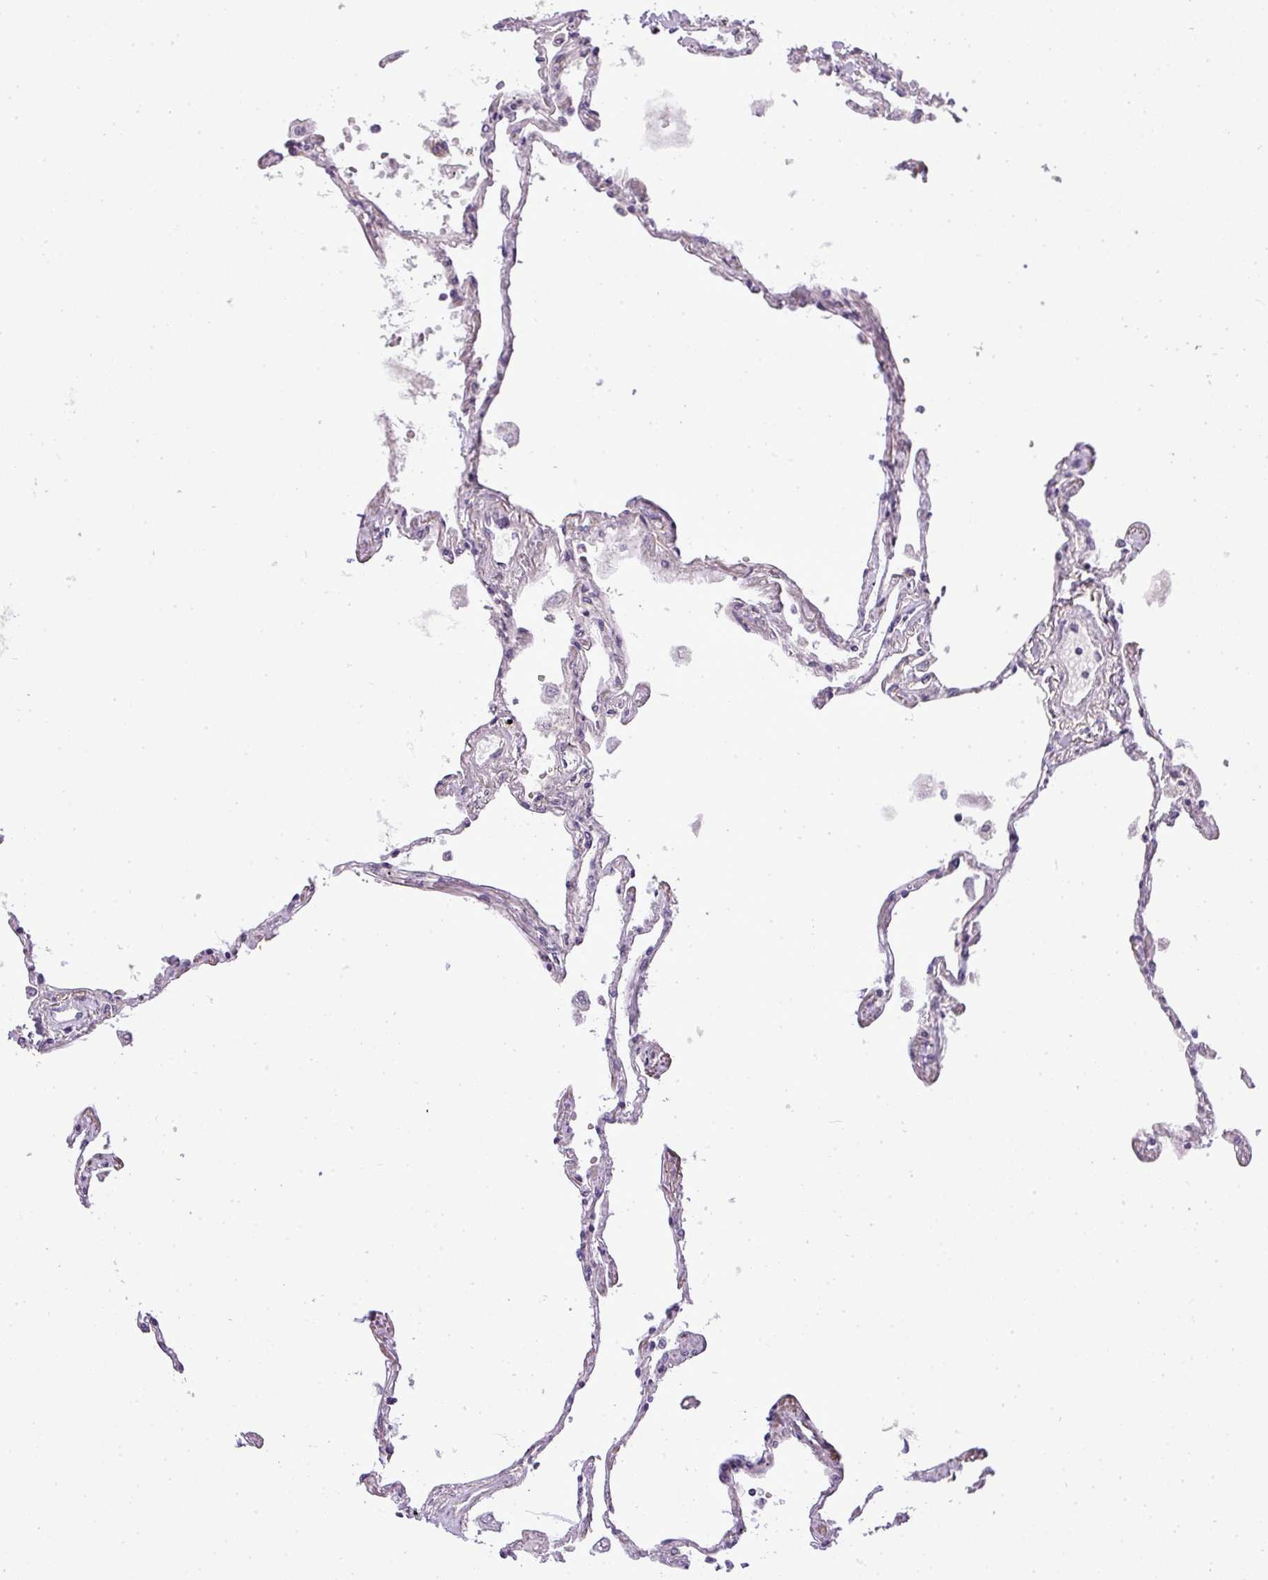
{"staining": {"intensity": "weak", "quantity": "25%-75%", "location": "cytoplasmic/membranous"}, "tissue": "lung", "cell_type": "Alveolar cells", "image_type": "normal", "snomed": [{"axis": "morphology", "description": "Normal tissue, NOS"}, {"axis": "topography", "description": "Lung"}], "caption": "Immunohistochemical staining of normal human lung reveals 25%-75% levels of weak cytoplasmic/membranous protein expression in about 25%-75% of alveolar cells. Using DAB (brown) and hematoxylin (blue) stains, captured at high magnification using brightfield microscopy.", "gene": "ZDHHC1", "patient": {"sex": "female", "age": 67}}